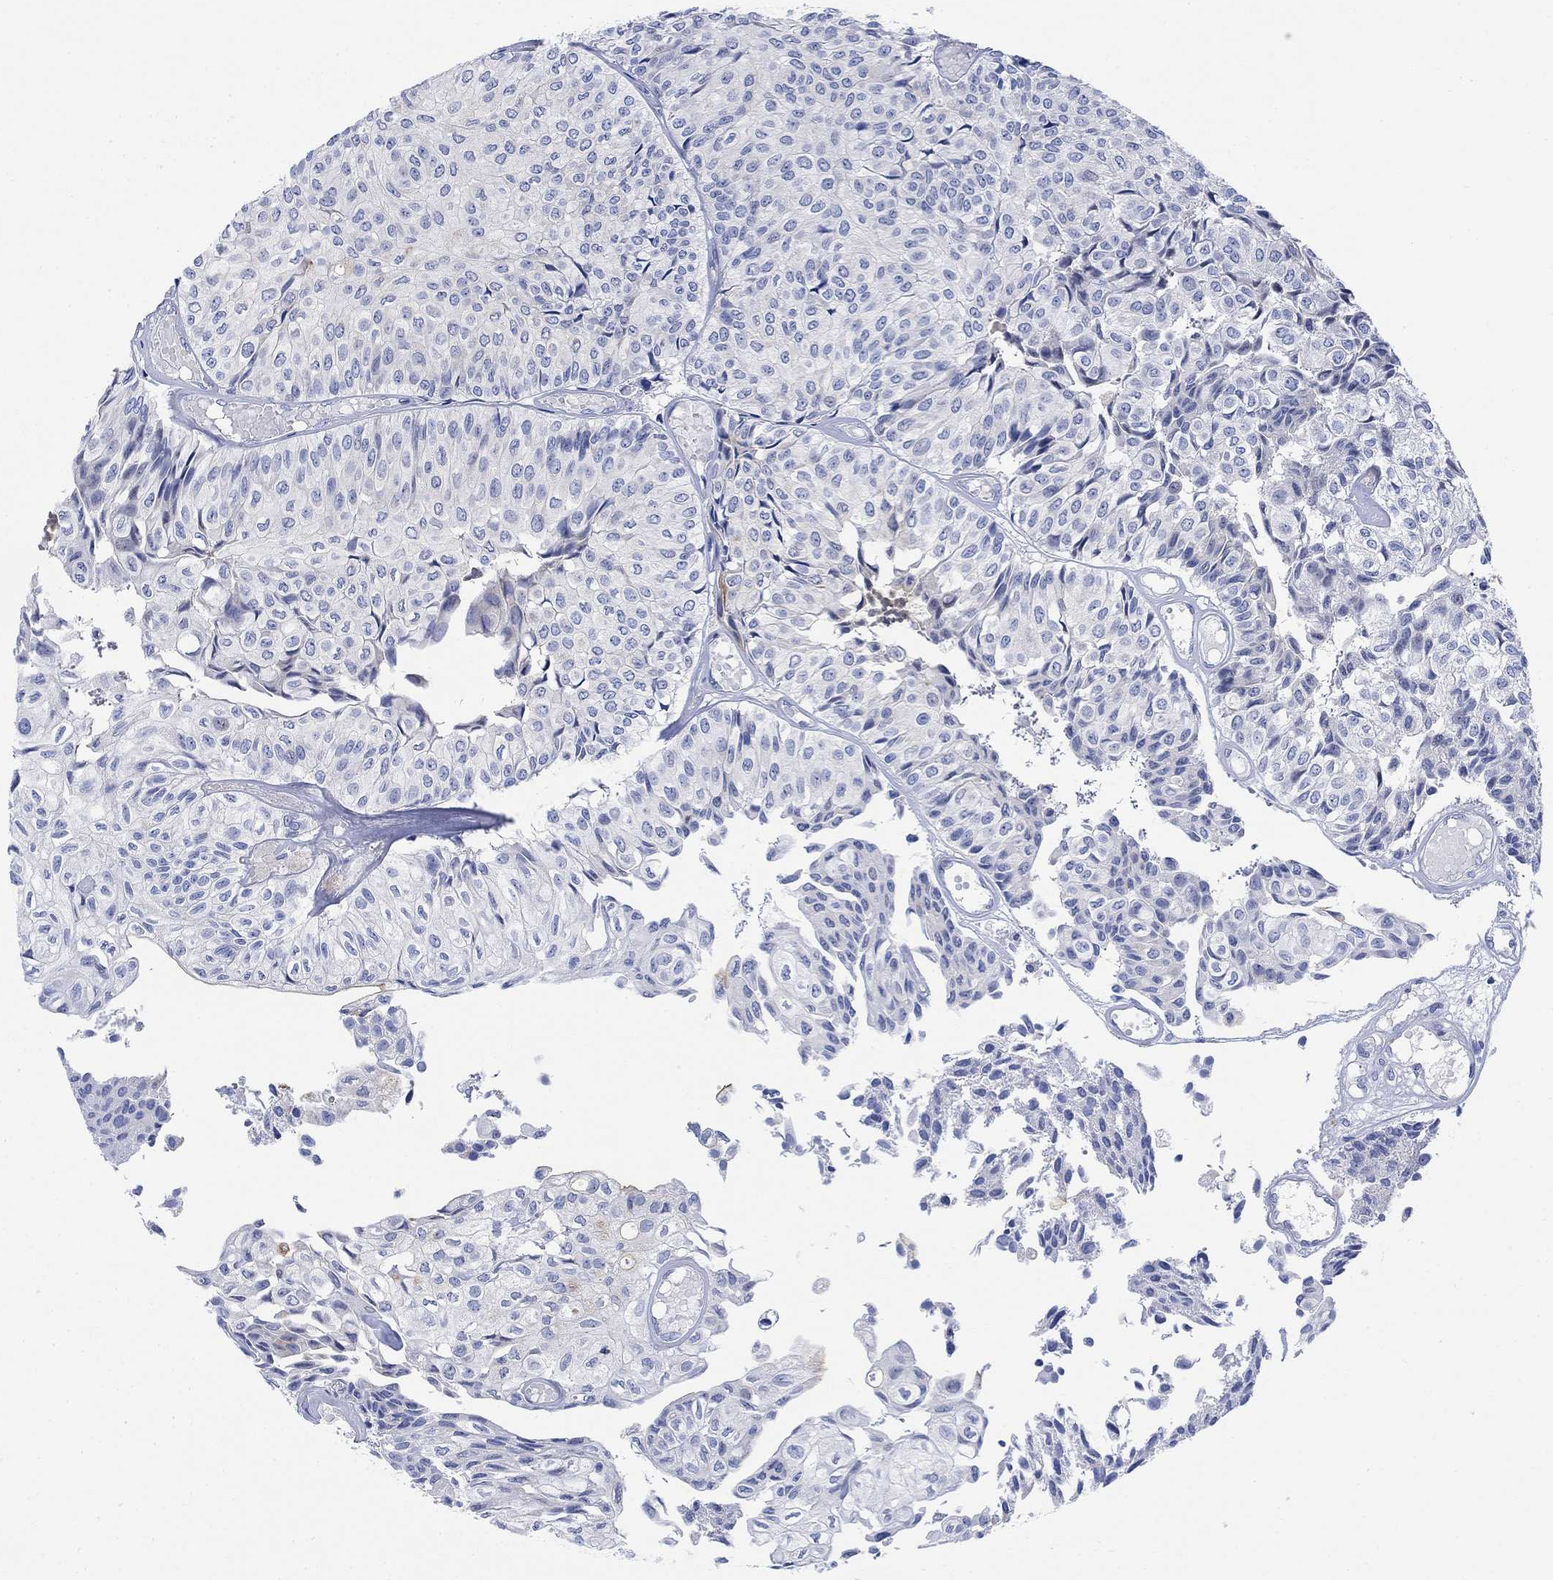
{"staining": {"intensity": "negative", "quantity": "none", "location": "none"}, "tissue": "urothelial cancer", "cell_type": "Tumor cells", "image_type": "cancer", "snomed": [{"axis": "morphology", "description": "Urothelial carcinoma, Low grade"}, {"axis": "topography", "description": "Urinary bladder"}], "caption": "Tumor cells are negative for protein expression in human urothelial cancer.", "gene": "ARSK", "patient": {"sex": "male", "age": 89}}